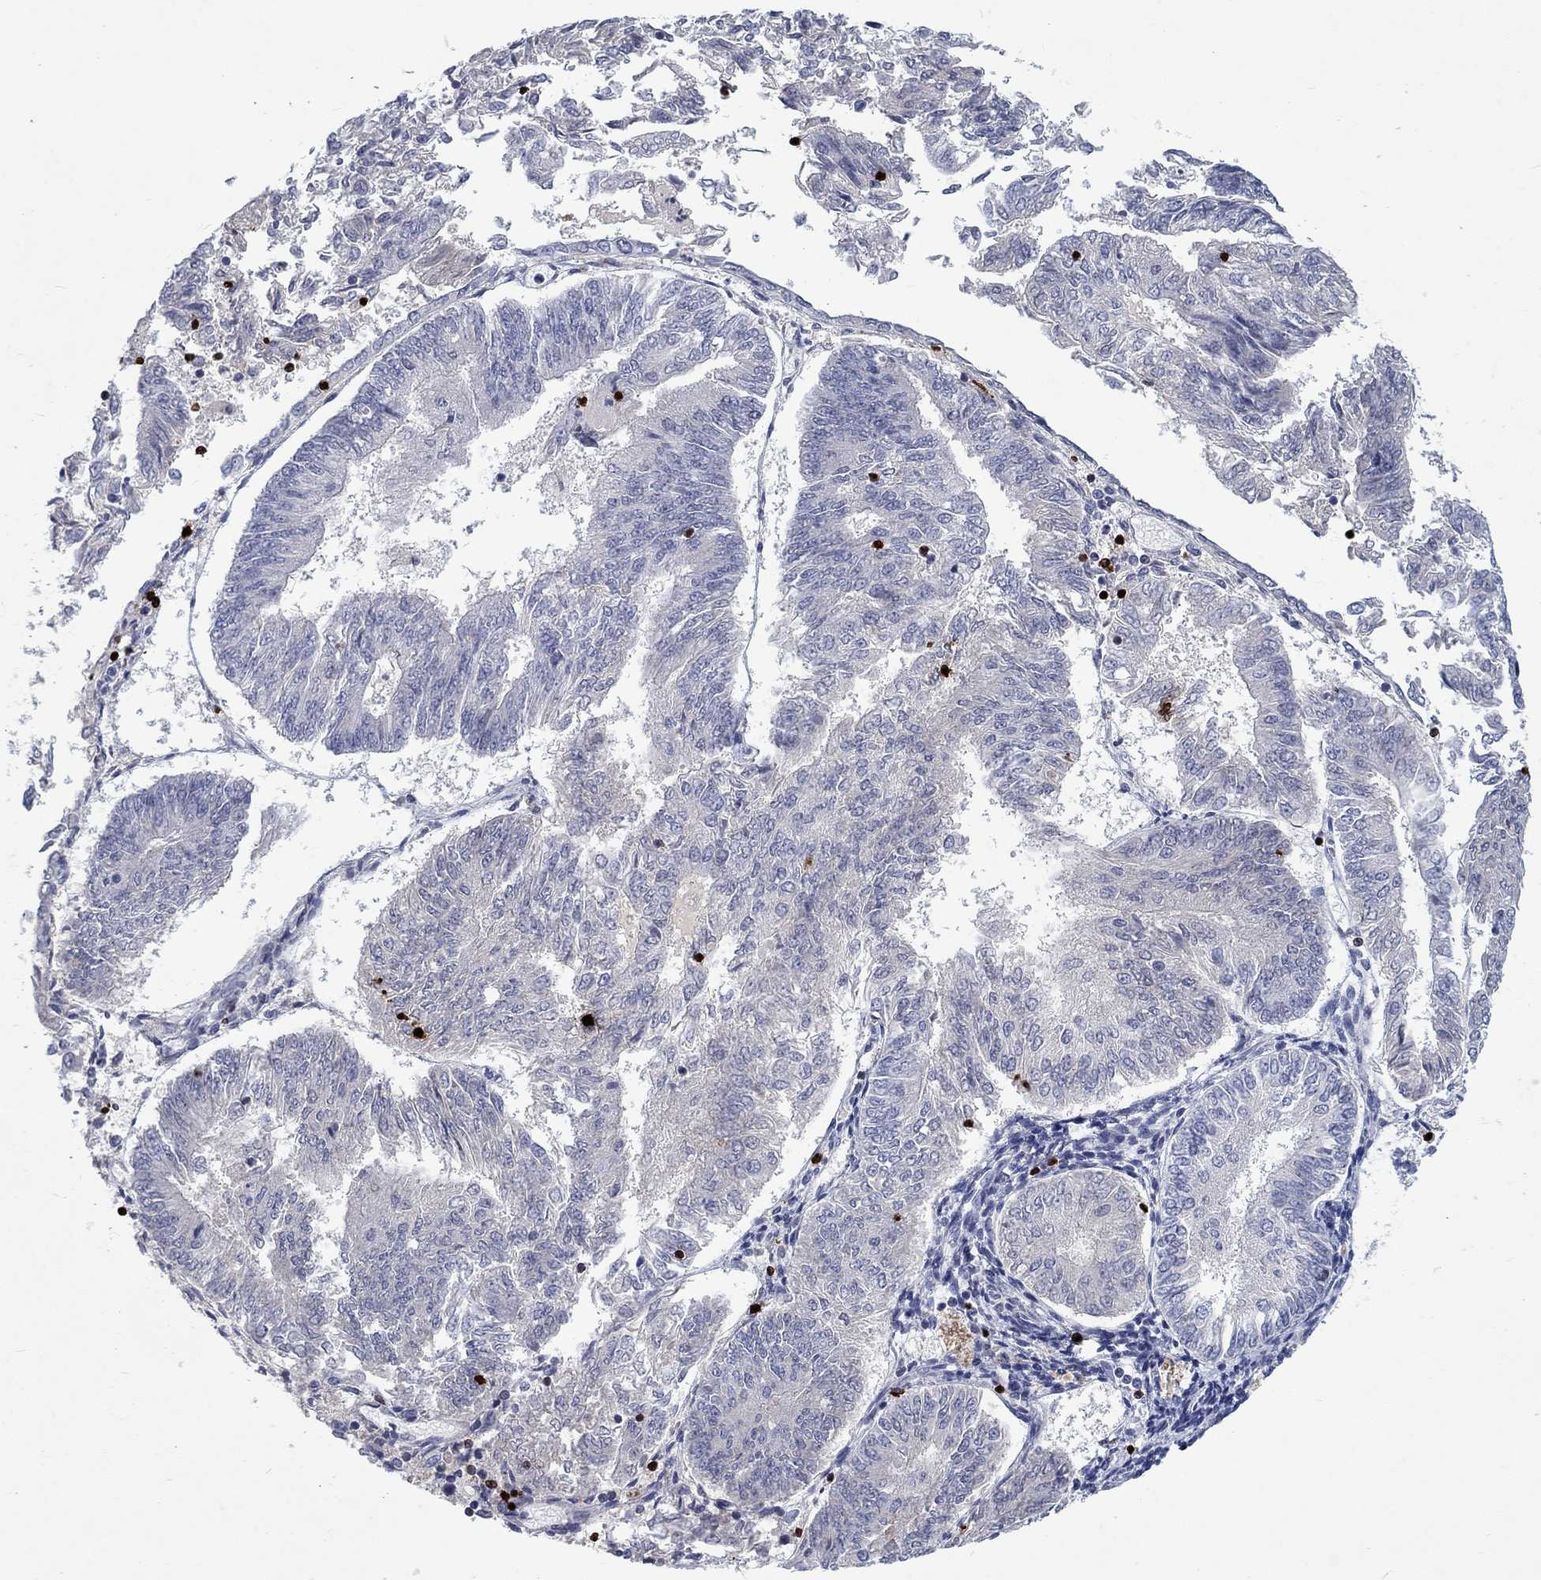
{"staining": {"intensity": "negative", "quantity": "none", "location": "none"}, "tissue": "endometrial cancer", "cell_type": "Tumor cells", "image_type": "cancer", "snomed": [{"axis": "morphology", "description": "Adenocarcinoma, NOS"}, {"axis": "topography", "description": "Endometrium"}], "caption": "Photomicrograph shows no protein positivity in tumor cells of adenocarcinoma (endometrial) tissue.", "gene": "GZMA", "patient": {"sex": "female", "age": 58}}